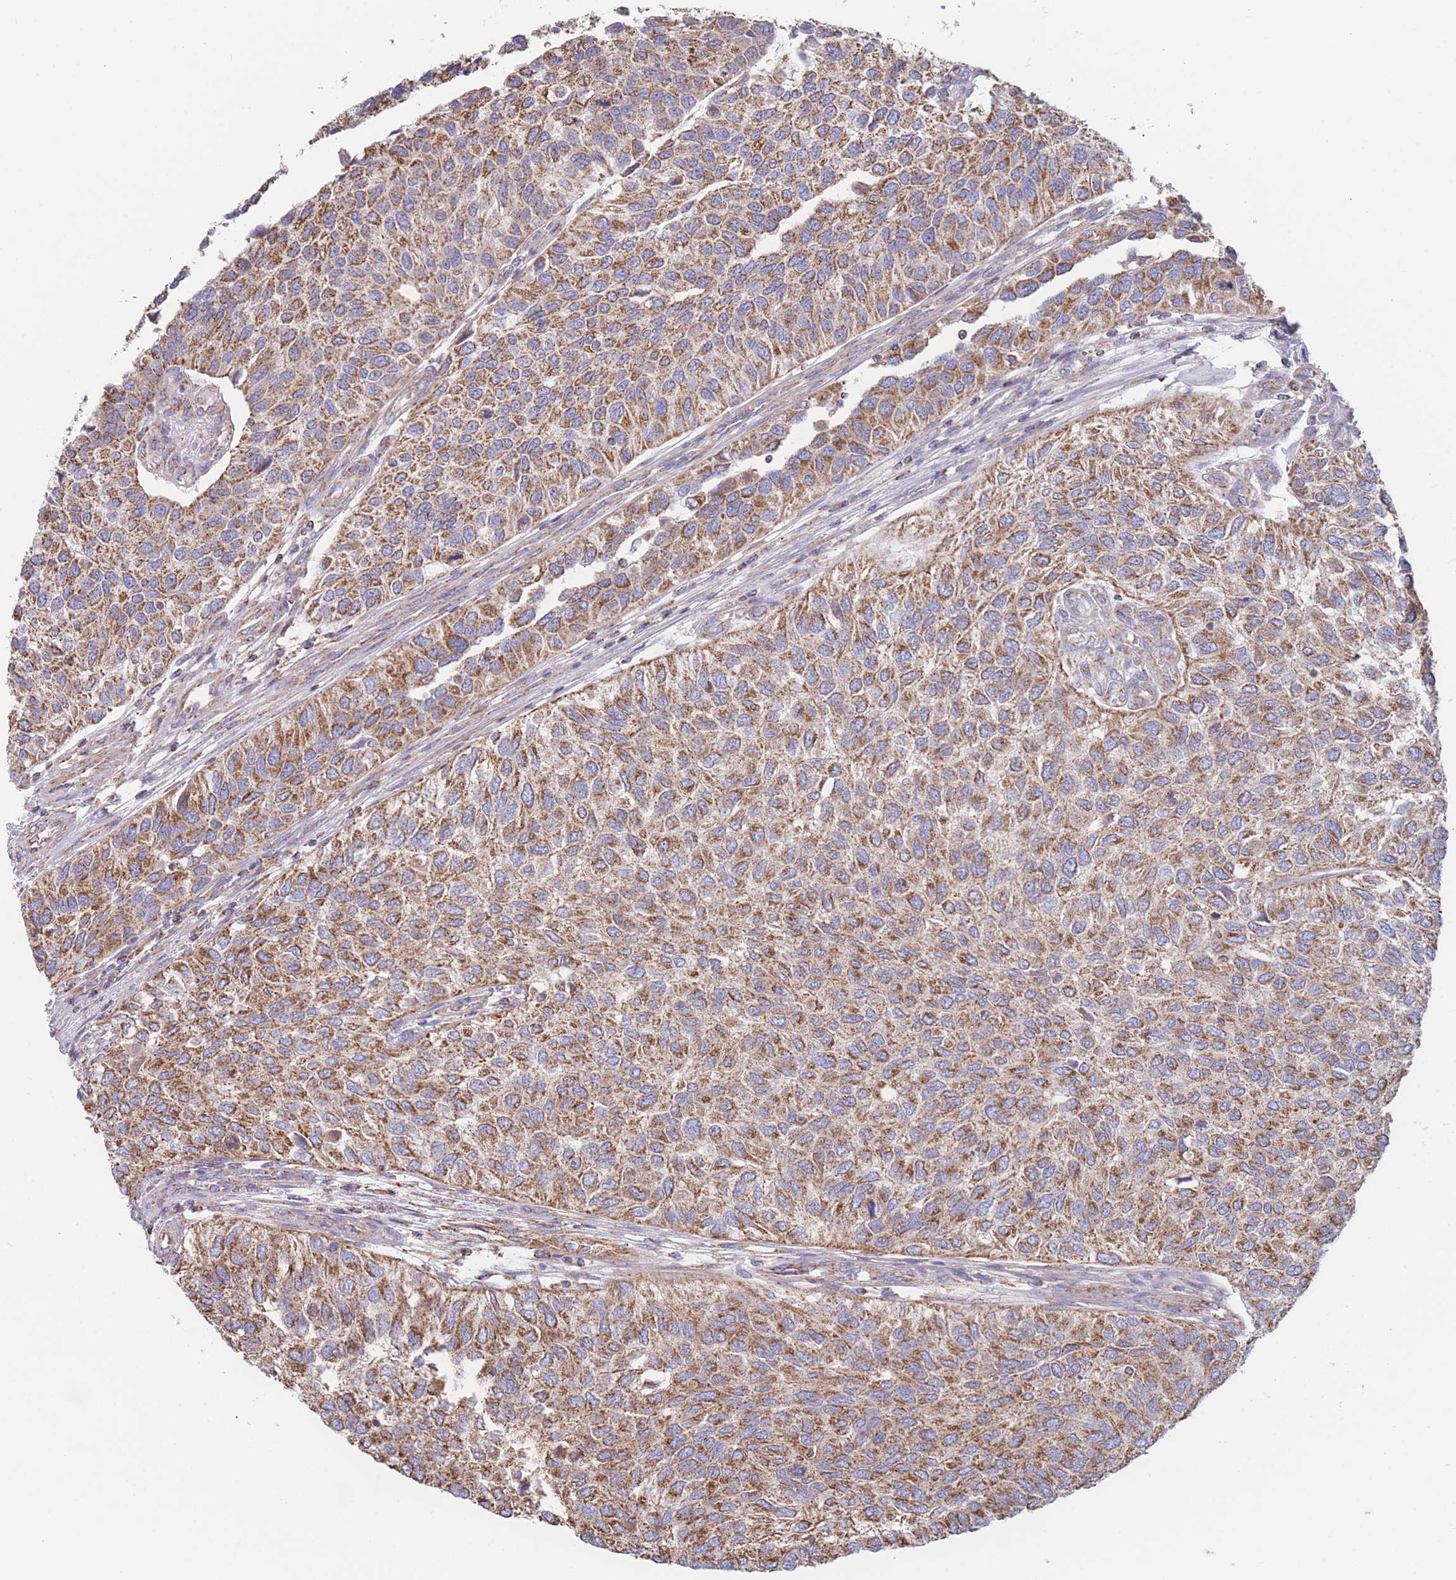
{"staining": {"intensity": "moderate", "quantity": "25%-75%", "location": "cytoplasmic/membranous"}, "tissue": "urothelial cancer", "cell_type": "Tumor cells", "image_type": "cancer", "snomed": [{"axis": "morphology", "description": "Urothelial carcinoma, NOS"}, {"axis": "topography", "description": "Urinary bladder"}], "caption": "Immunohistochemistry staining of urothelial cancer, which demonstrates medium levels of moderate cytoplasmic/membranous staining in approximately 25%-75% of tumor cells indicating moderate cytoplasmic/membranous protein staining. The staining was performed using DAB (3,3'-diaminobenzidine) (brown) for protein detection and nuclei were counterstained in hematoxylin (blue).", "gene": "FKBP8", "patient": {"sex": "male", "age": 55}}